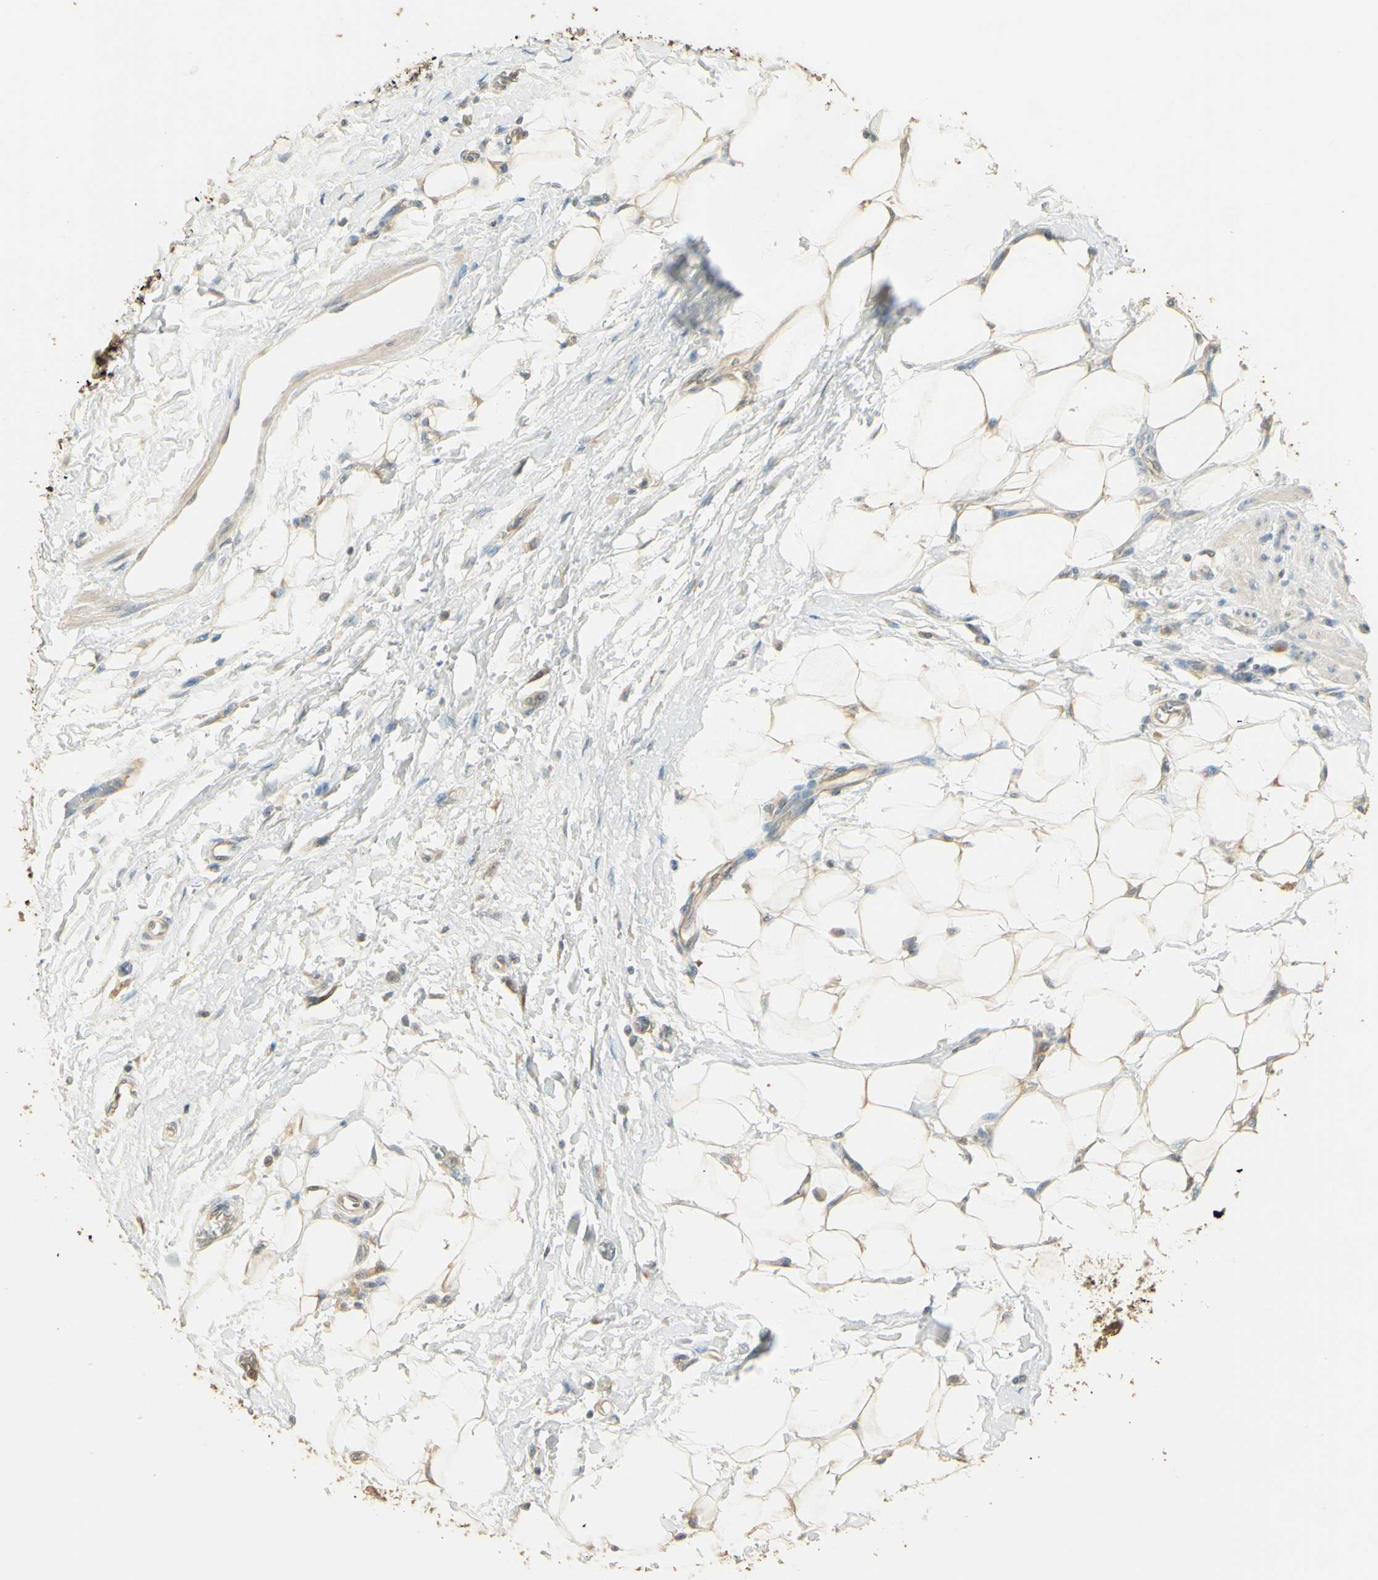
{"staining": {"intensity": "moderate", "quantity": ">75%", "location": "cytoplasmic/membranous"}, "tissue": "adipose tissue", "cell_type": "Adipocytes", "image_type": "normal", "snomed": [{"axis": "morphology", "description": "Normal tissue, NOS"}, {"axis": "morphology", "description": "Urothelial carcinoma, High grade"}, {"axis": "topography", "description": "Vascular tissue"}, {"axis": "topography", "description": "Urinary bladder"}], "caption": "The image shows staining of unremarkable adipose tissue, revealing moderate cytoplasmic/membranous protein positivity (brown color) within adipocytes. (DAB (3,3'-diaminobenzidine) = brown stain, brightfield microscopy at high magnification).", "gene": "UXS1", "patient": {"sex": "female", "age": 56}}